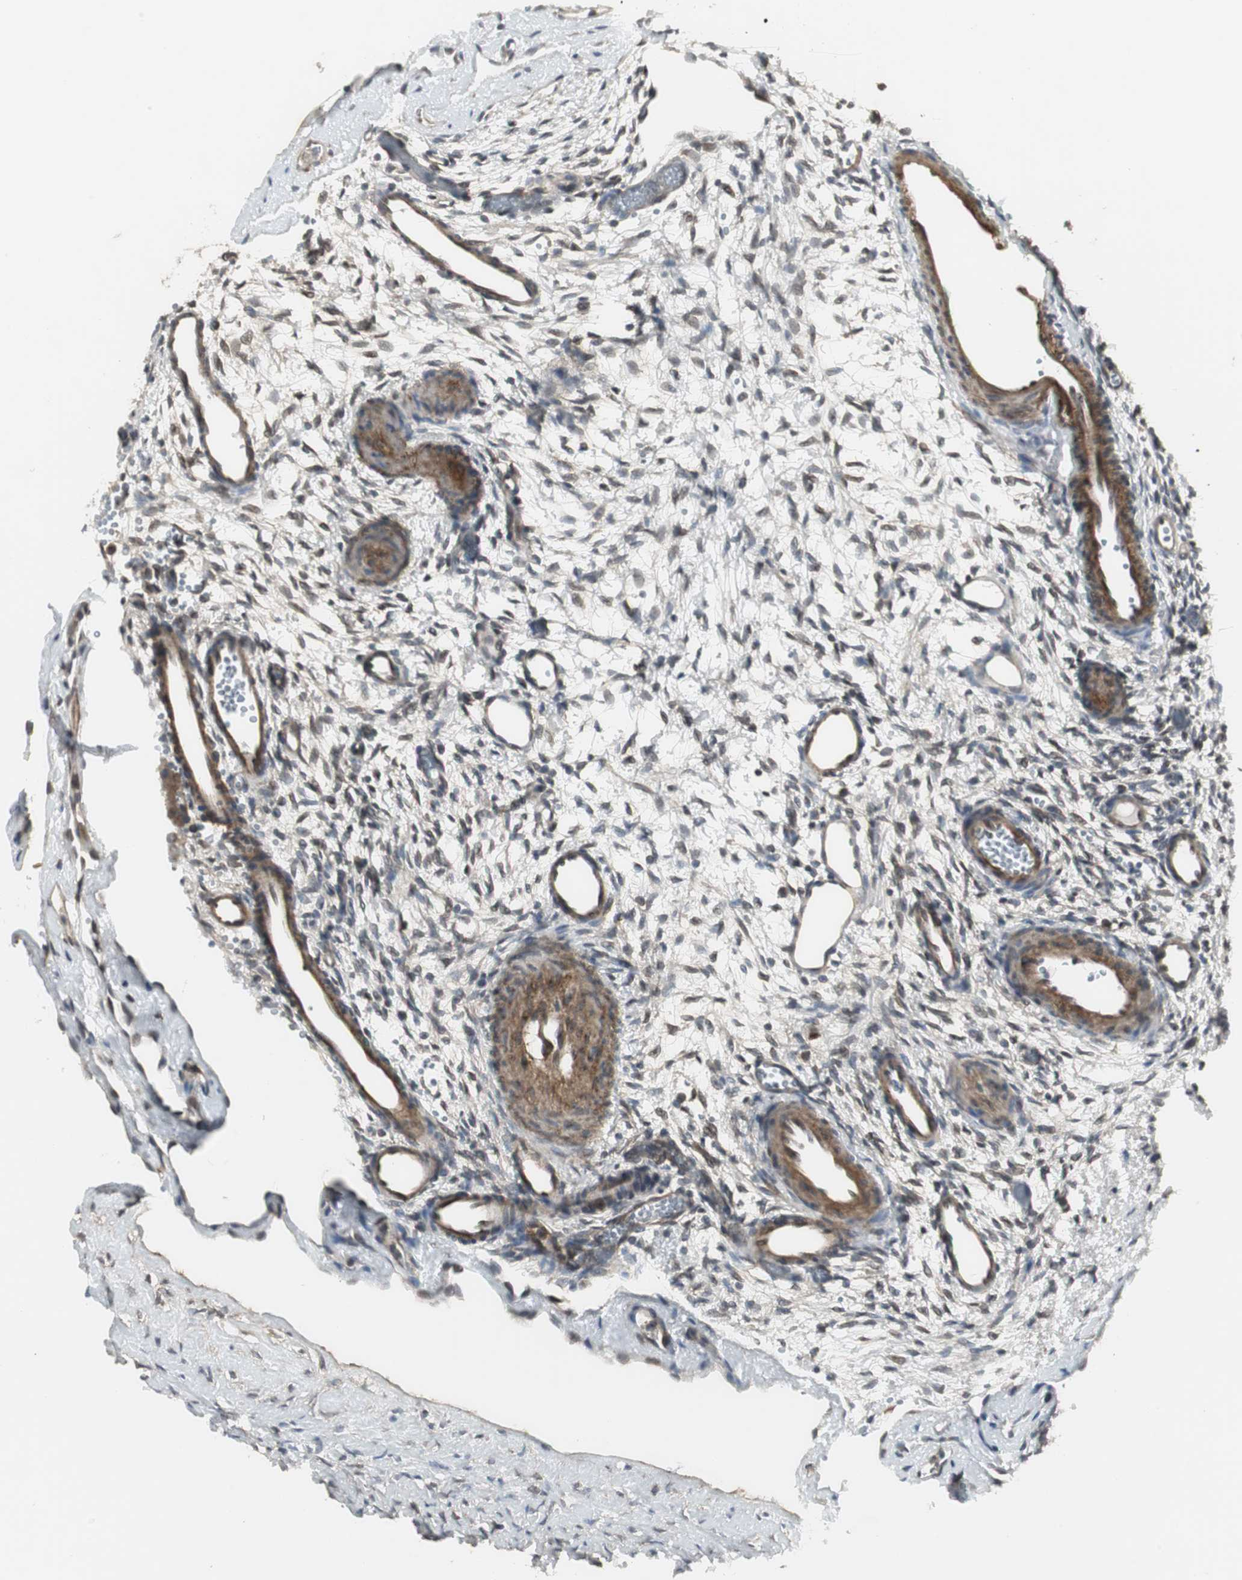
{"staining": {"intensity": "weak", "quantity": "<25%", "location": "cytoplasmic/membranous"}, "tissue": "ovary", "cell_type": "Ovarian stroma cells", "image_type": "normal", "snomed": [{"axis": "morphology", "description": "Normal tissue, NOS"}, {"axis": "topography", "description": "Ovary"}], "caption": "Micrograph shows no significant protein staining in ovarian stroma cells of normal ovary. The staining was performed using DAB to visualize the protein expression in brown, while the nuclei were stained in blue with hematoxylin (Magnification: 20x).", "gene": "SCYL3", "patient": {"sex": "female", "age": 35}}